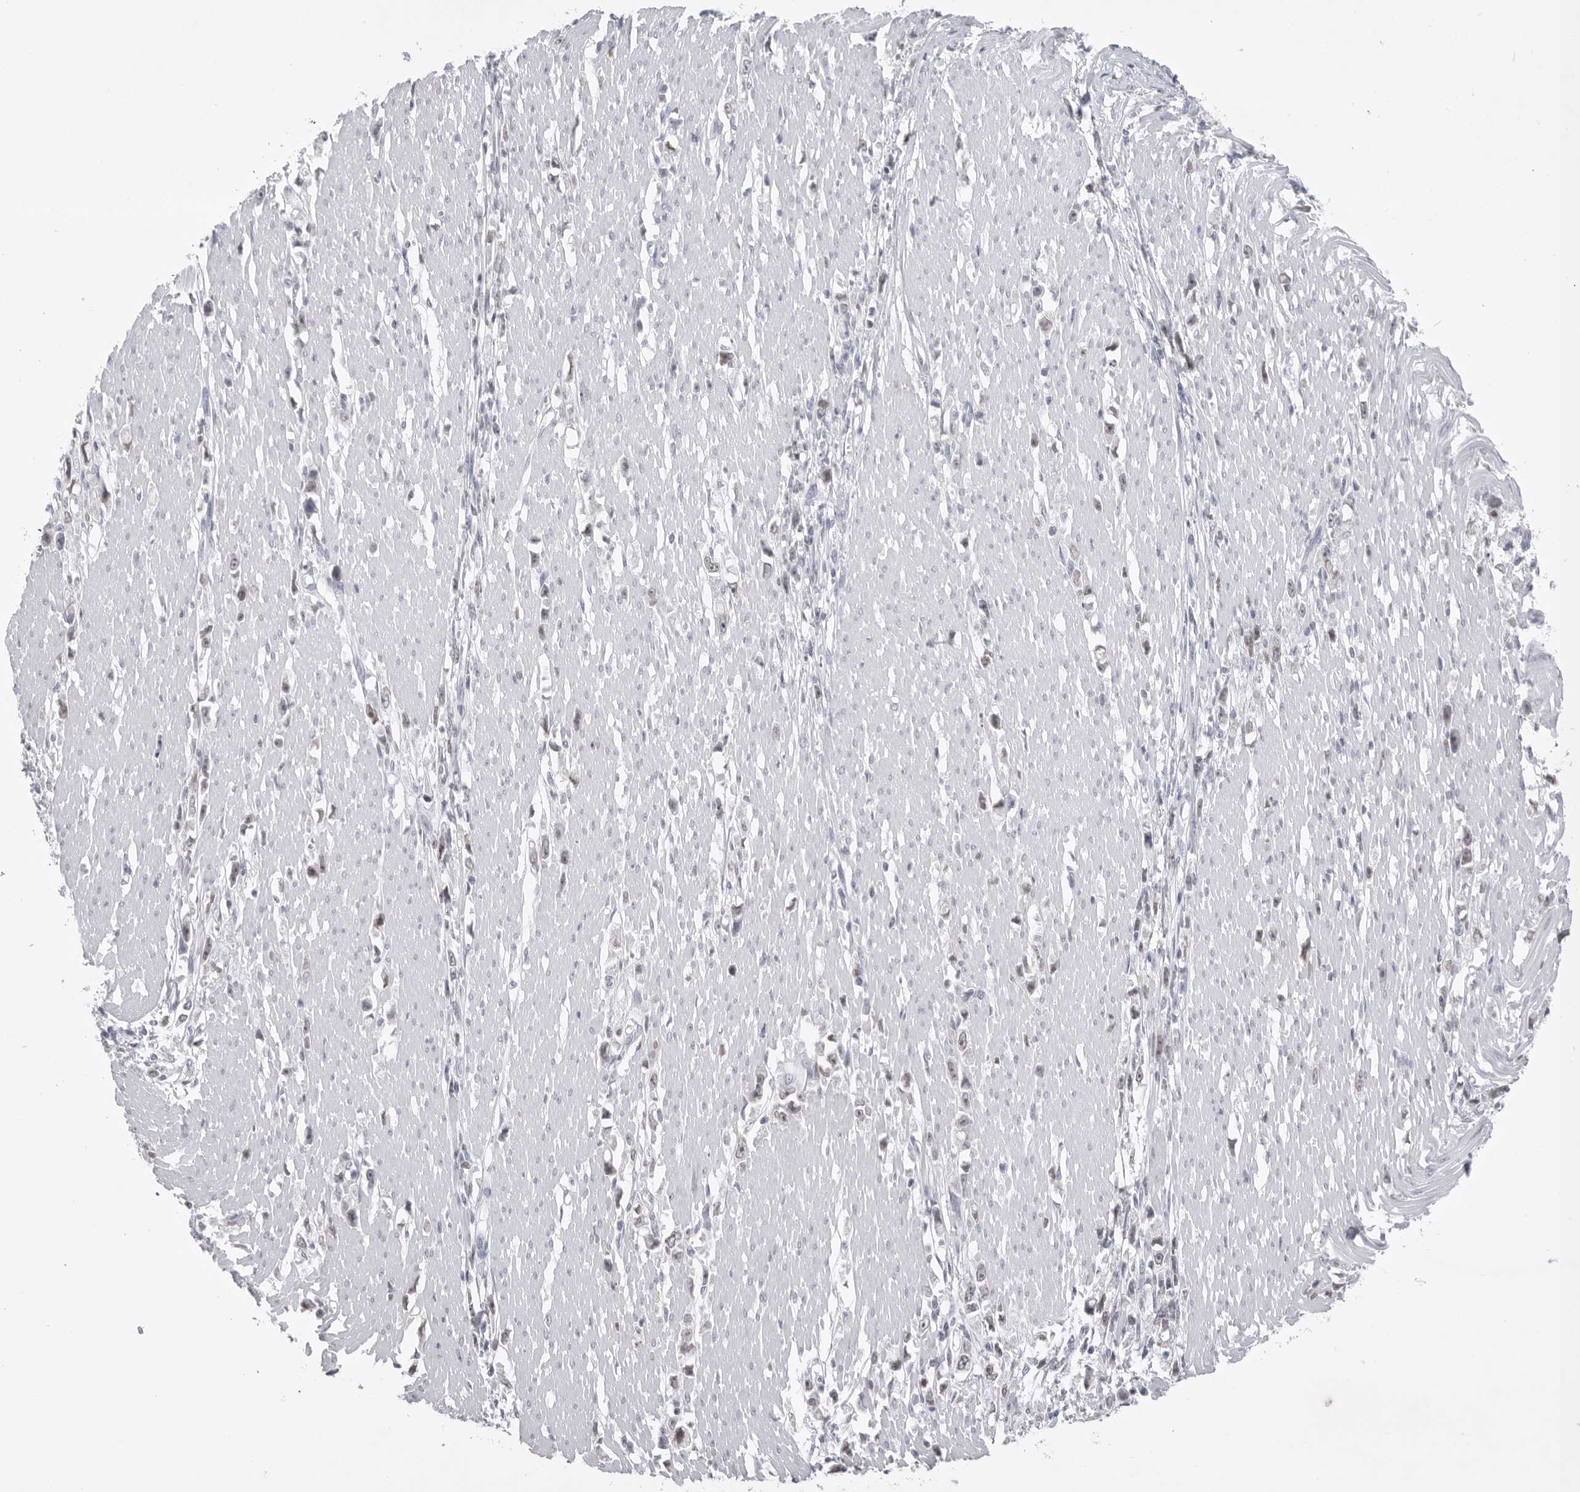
{"staining": {"intensity": "negative", "quantity": "none", "location": "none"}, "tissue": "stomach cancer", "cell_type": "Tumor cells", "image_type": "cancer", "snomed": [{"axis": "morphology", "description": "Adenocarcinoma, NOS"}, {"axis": "topography", "description": "Stomach"}], "caption": "Immunohistochemistry image of adenocarcinoma (stomach) stained for a protein (brown), which reveals no staining in tumor cells.", "gene": "ZBTB7B", "patient": {"sex": "female", "age": 59}}